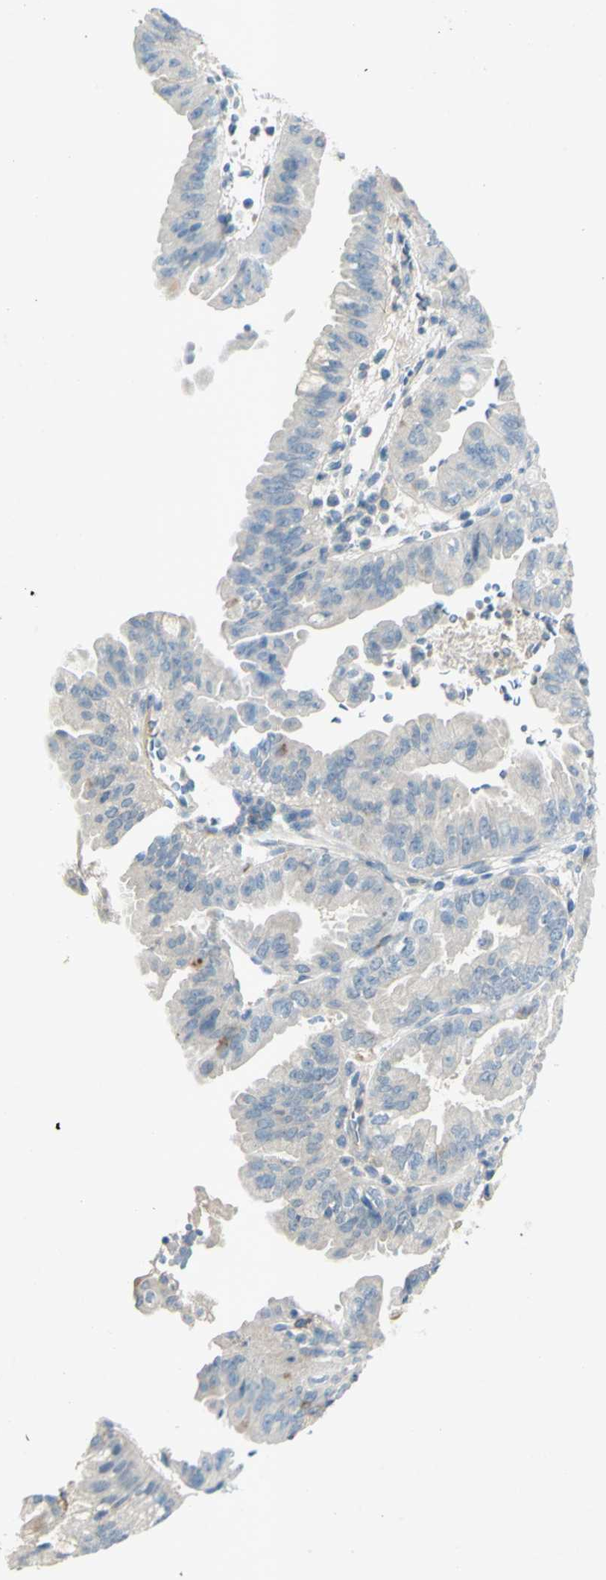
{"staining": {"intensity": "strong", "quantity": "<25%", "location": "cytoplasmic/membranous"}, "tissue": "pancreatic cancer", "cell_type": "Tumor cells", "image_type": "cancer", "snomed": [{"axis": "morphology", "description": "Adenocarcinoma, NOS"}, {"axis": "topography", "description": "Pancreas"}], "caption": "Protein staining reveals strong cytoplasmic/membranous positivity in approximately <25% of tumor cells in pancreatic cancer. (Brightfield microscopy of DAB IHC at high magnification).", "gene": "GDF15", "patient": {"sex": "male", "age": 70}}